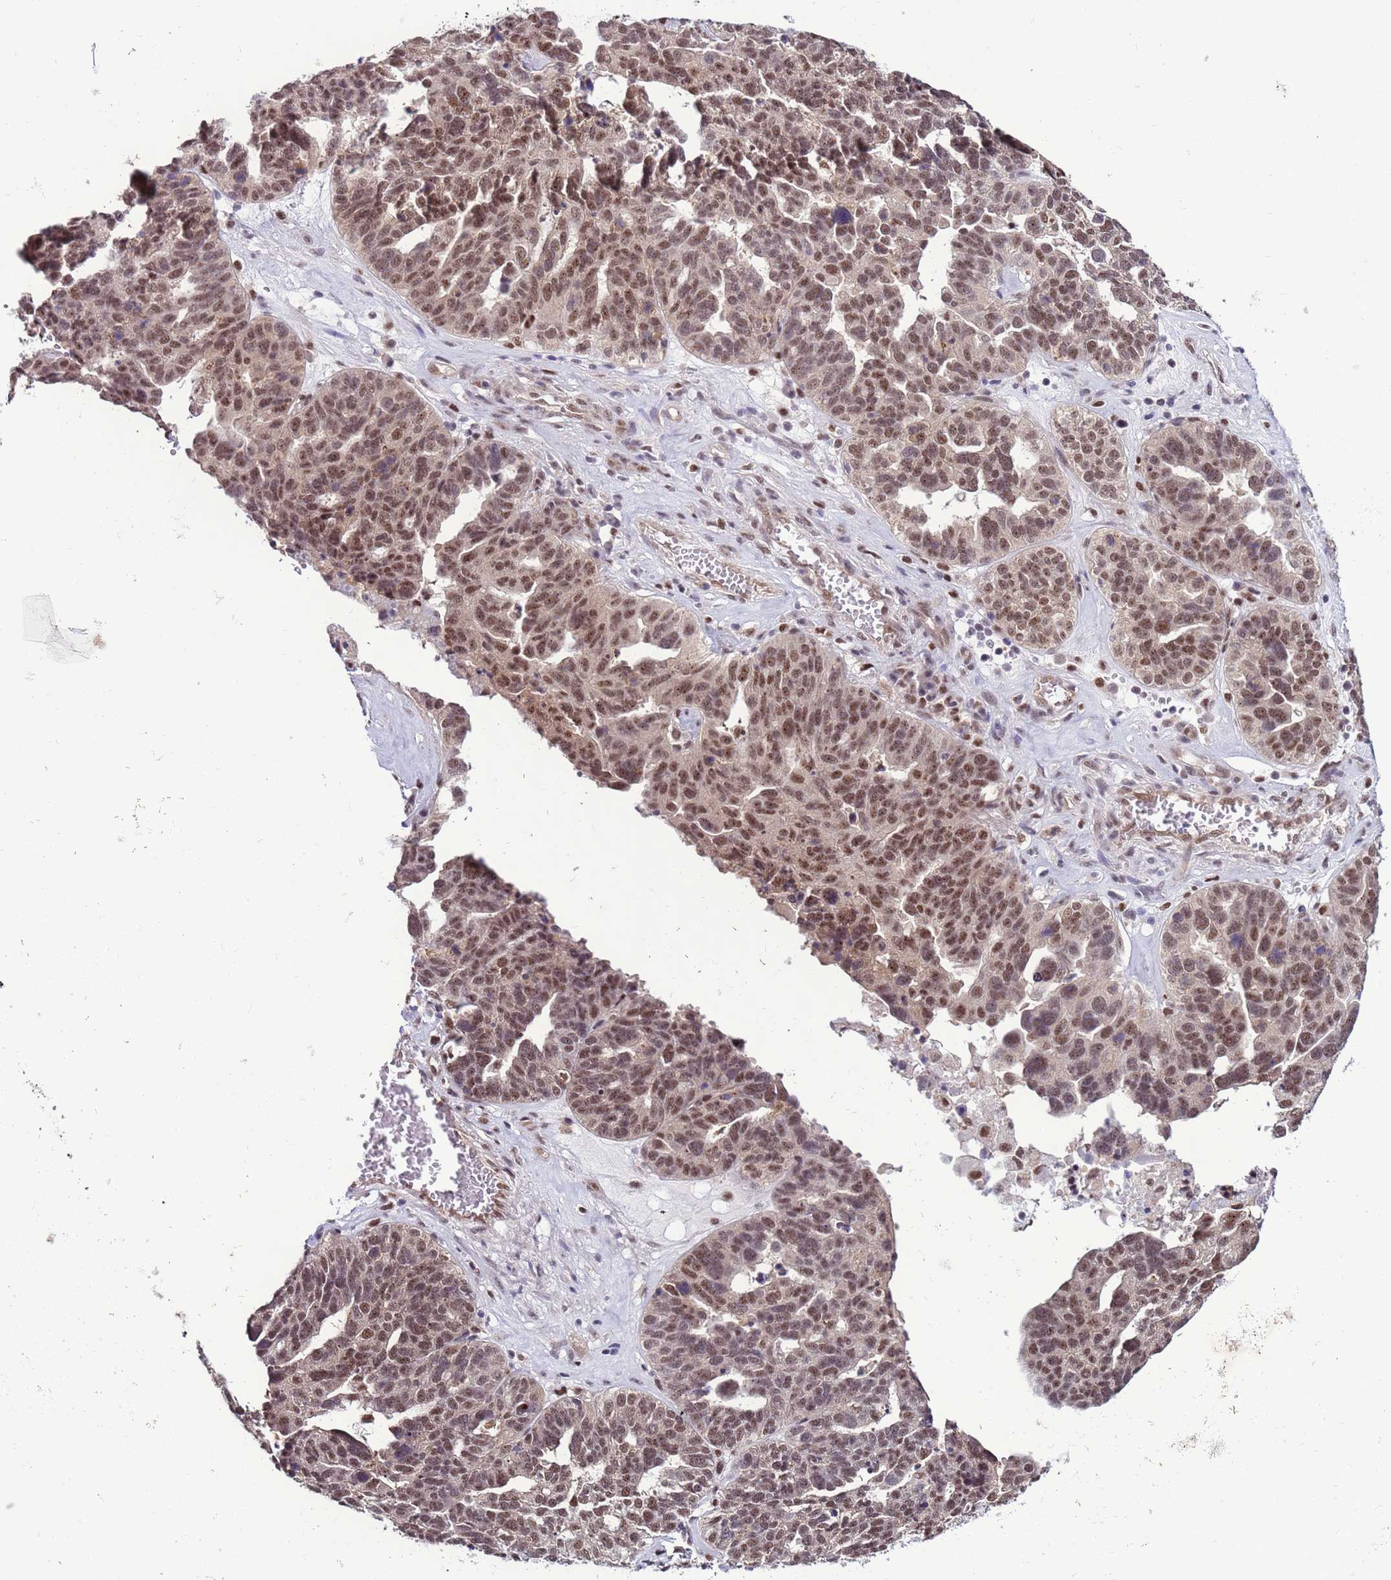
{"staining": {"intensity": "moderate", "quantity": ">75%", "location": "nuclear"}, "tissue": "ovarian cancer", "cell_type": "Tumor cells", "image_type": "cancer", "snomed": [{"axis": "morphology", "description": "Cystadenocarcinoma, serous, NOS"}, {"axis": "topography", "description": "Ovary"}], "caption": "This is an image of immunohistochemistry (IHC) staining of serous cystadenocarcinoma (ovarian), which shows moderate expression in the nuclear of tumor cells.", "gene": "PRPF6", "patient": {"sex": "female", "age": 59}}